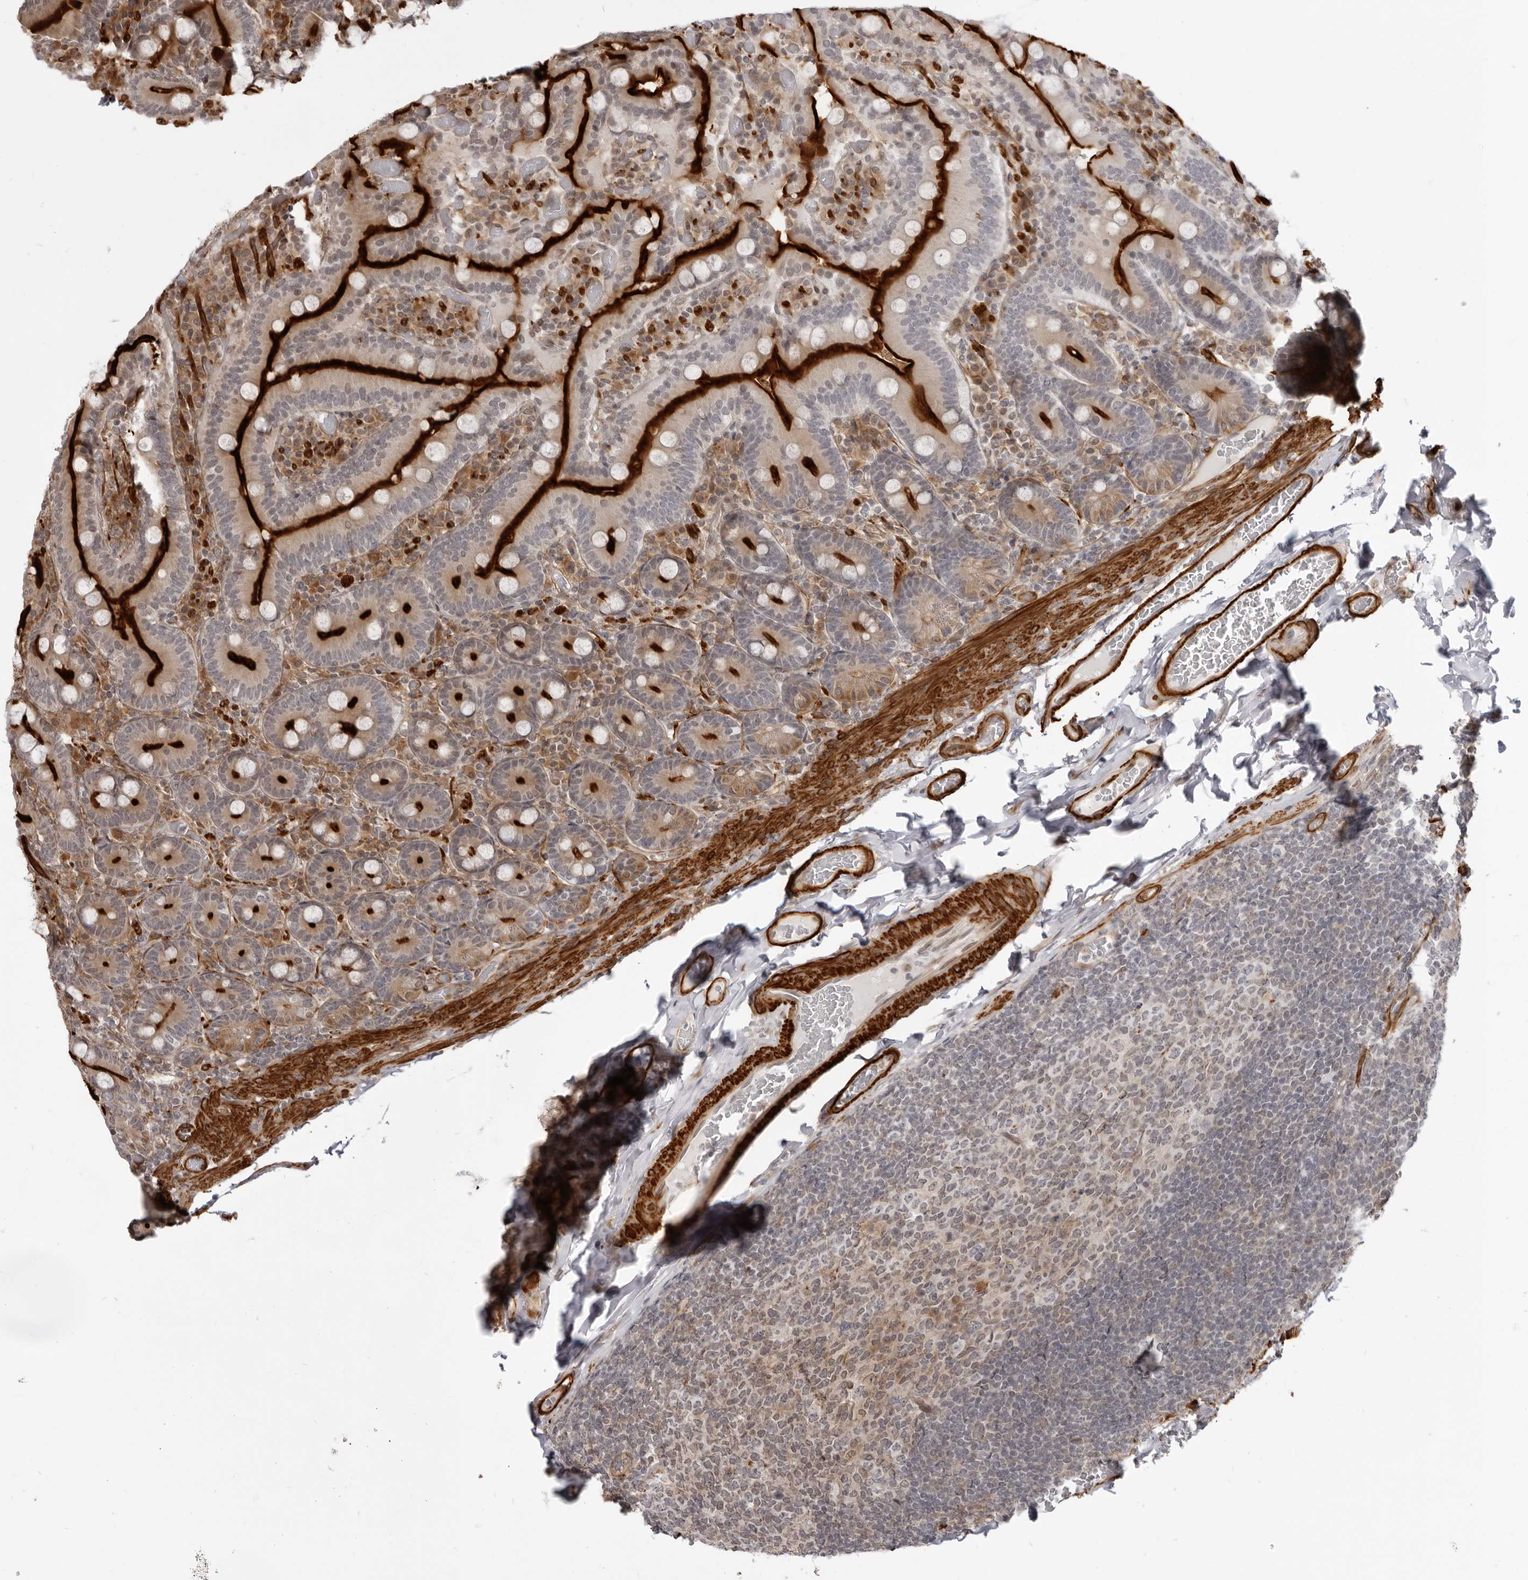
{"staining": {"intensity": "strong", "quantity": ">75%", "location": "cytoplasmic/membranous"}, "tissue": "duodenum", "cell_type": "Glandular cells", "image_type": "normal", "snomed": [{"axis": "morphology", "description": "Normal tissue, NOS"}, {"axis": "topography", "description": "Duodenum"}], "caption": "Protein staining shows strong cytoplasmic/membranous expression in about >75% of glandular cells in normal duodenum. (IHC, brightfield microscopy, high magnification).", "gene": "SRGAP2", "patient": {"sex": "female", "age": 62}}